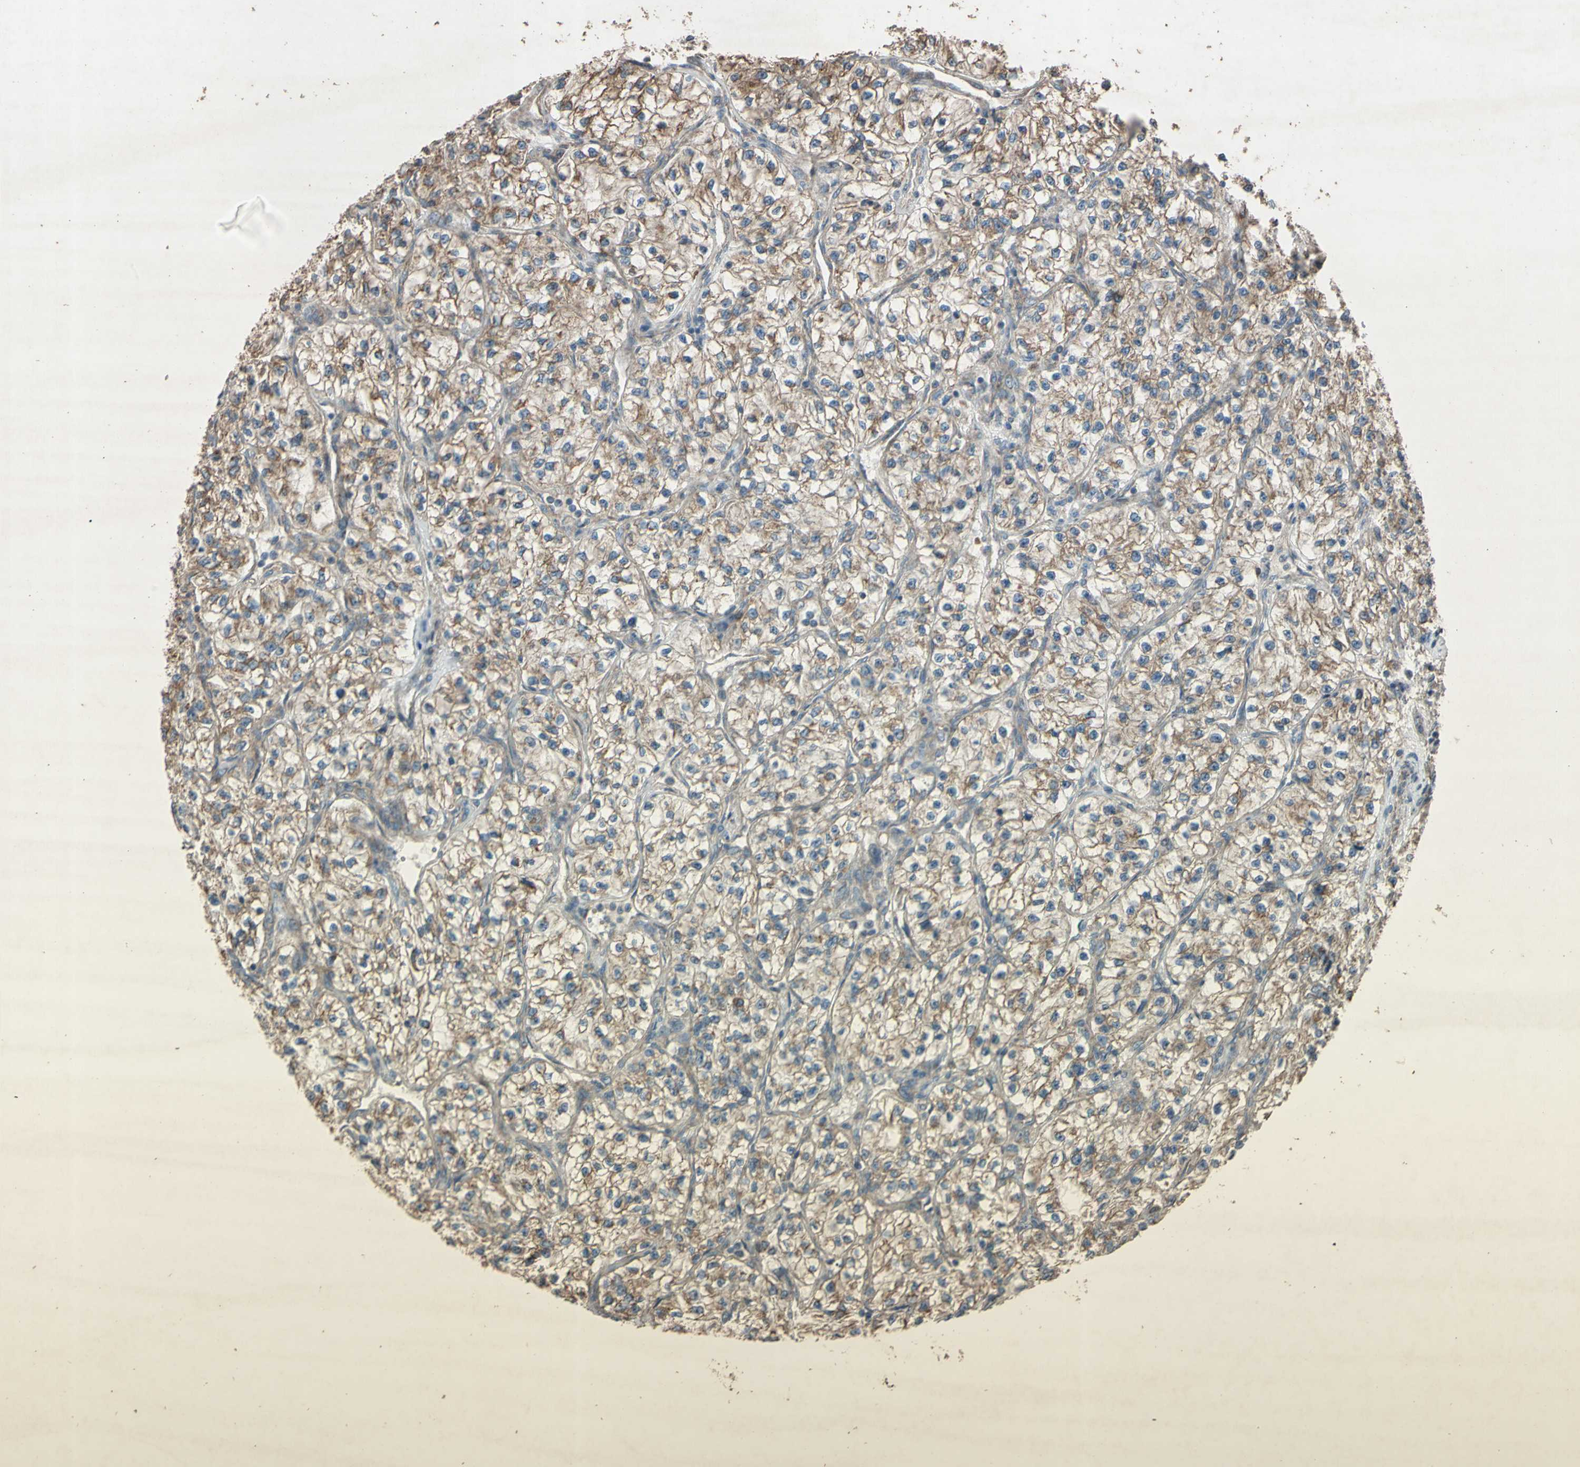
{"staining": {"intensity": "moderate", "quantity": ">75%", "location": "cytoplasmic/membranous"}, "tissue": "renal cancer", "cell_type": "Tumor cells", "image_type": "cancer", "snomed": [{"axis": "morphology", "description": "Adenocarcinoma, NOS"}, {"axis": "topography", "description": "Kidney"}], "caption": "Immunohistochemistry staining of adenocarcinoma (renal), which shows medium levels of moderate cytoplasmic/membranous staining in about >75% of tumor cells indicating moderate cytoplasmic/membranous protein expression. The staining was performed using DAB (brown) for protein detection and nuclei were counterstained in hematoxylin (blue).", "gene": "ACOT8", "patient": {"sex": "female", "age": 57}}